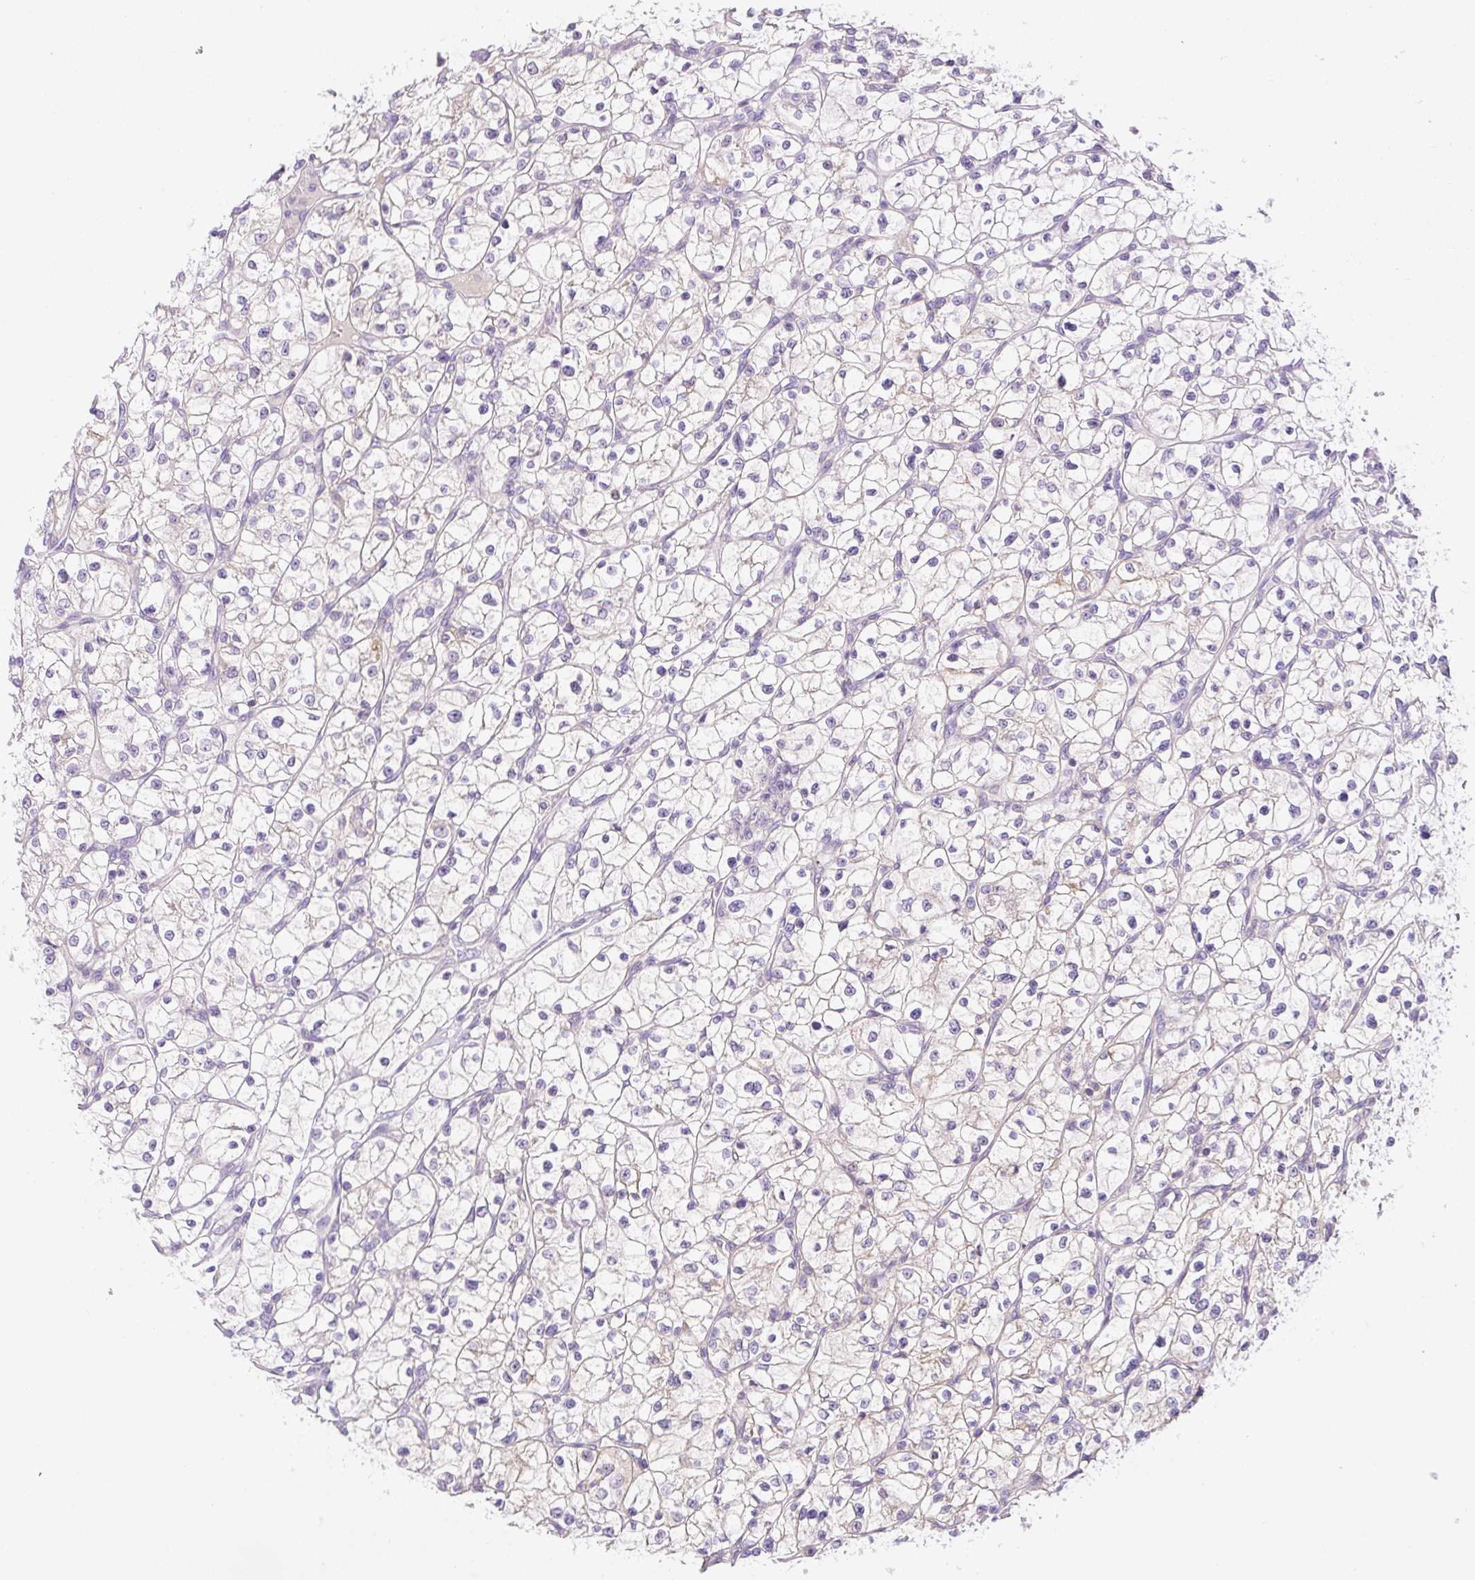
{"staining": {"intensity": "negative", "quantity": "none", "location": "none"}, "tissue": "renal cancer", "cell_type": "Tumor cells", "image_type": "cancer", "snomed": [{"axis": "morphology", "description": "Adenocarcinoma, NOS"}, {"axis": "topography", "description": "Kidney"}], "caption": "Immunohistochemical staining of human renal adenocarcinoma demonstrates no significant expression in tumor cells.", "gene": "NDST3", "patient": {"sex": "female", "age": 64}}